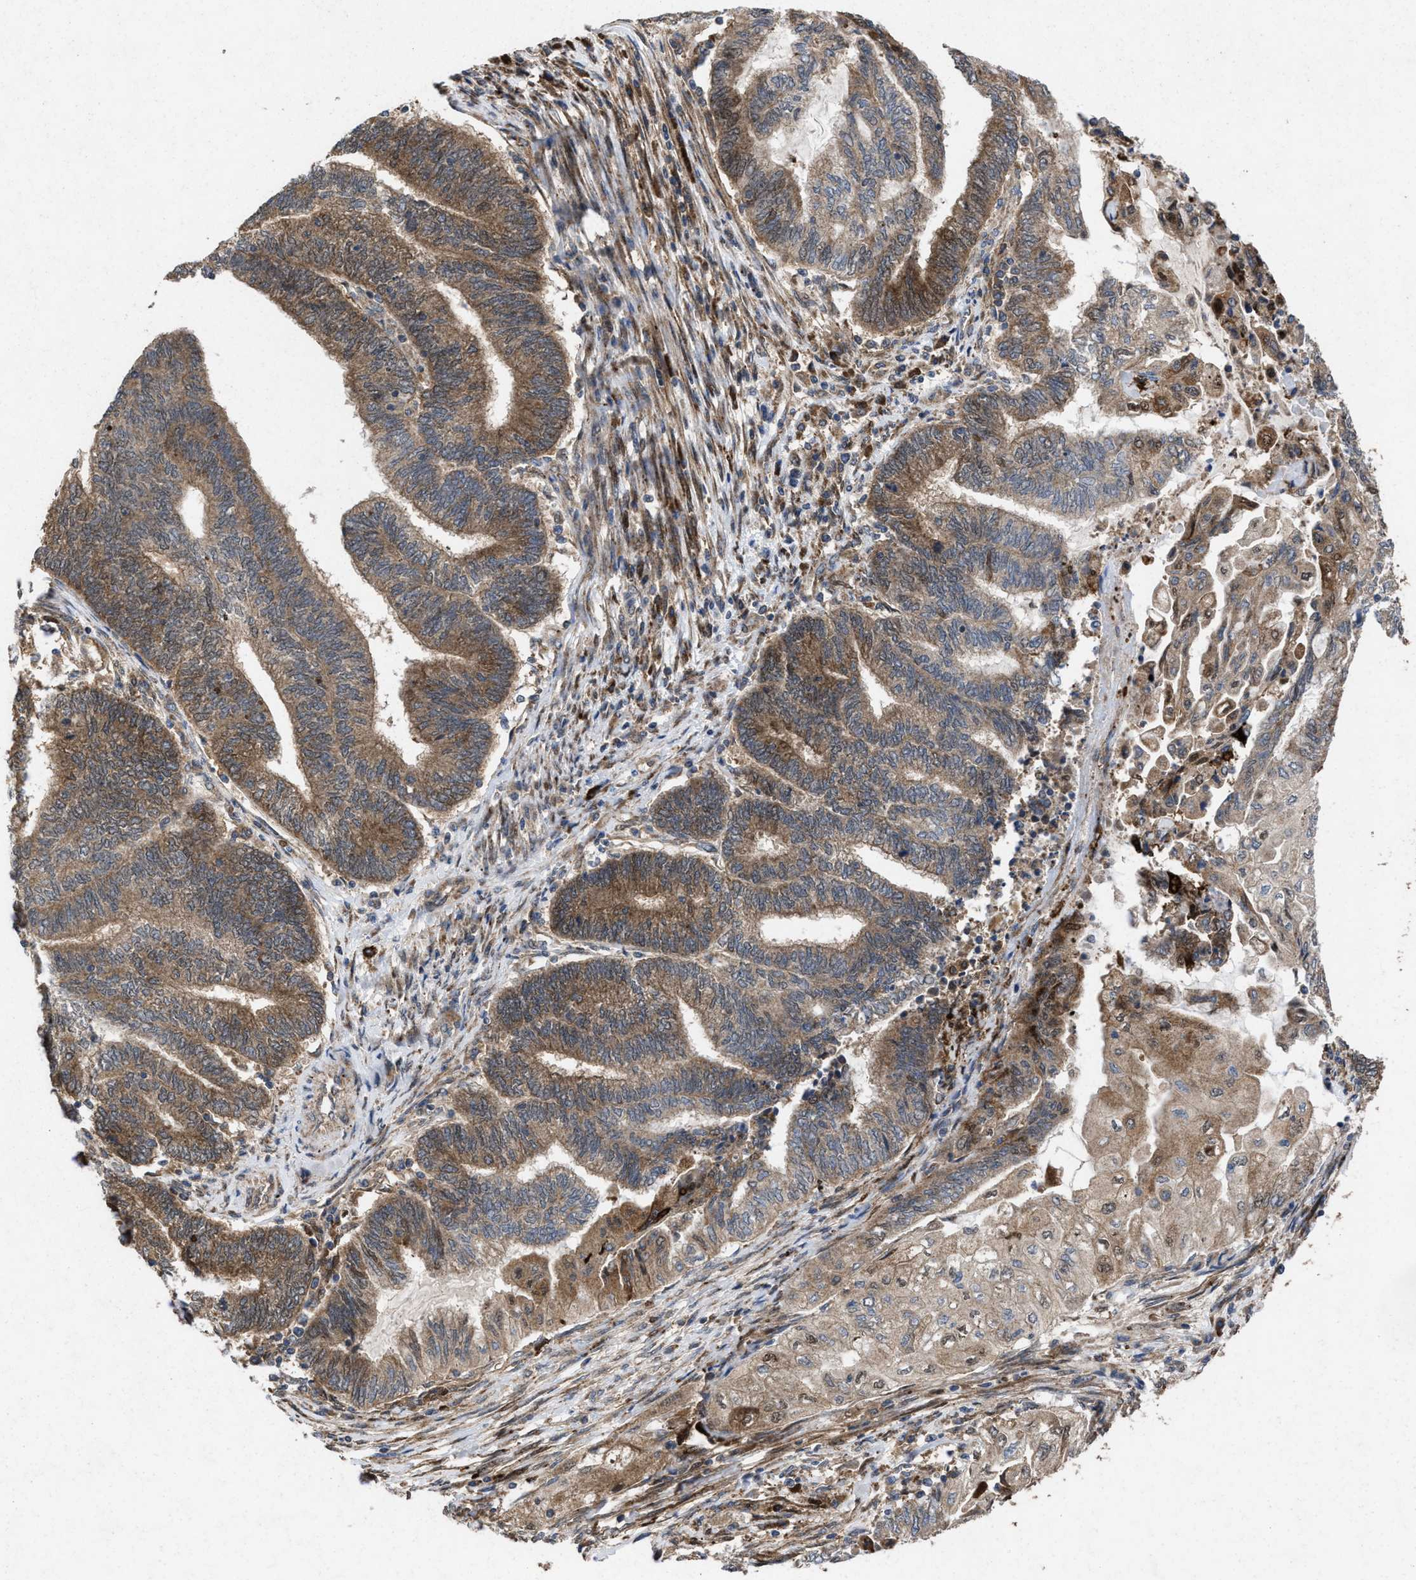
{"staining": {"intensity": "moderate", "quantity": ">75%", "location": "cytoplasmic/membranous"}, "tissue": "endometrial cancer", "cell_type": "Tumor cells", "image_type": "cancer", "snomed": [{"axis": "morphology", "description": "Adenocarcinoma, NOS"}, {"axis": "topography", "description": "Uterus"}, {"axis": "topography", "description": "Endometrium"}], "caption": "A brown stain labels moderate cytoplasmic/membranous positivity of a protein in adenocarcinoma (endometrial) tumor cells. (Brightfield microscopy of DAB IHC at high magnification).", "gene": "MSI2", "patient": {"sex": "female", "age": 70}}